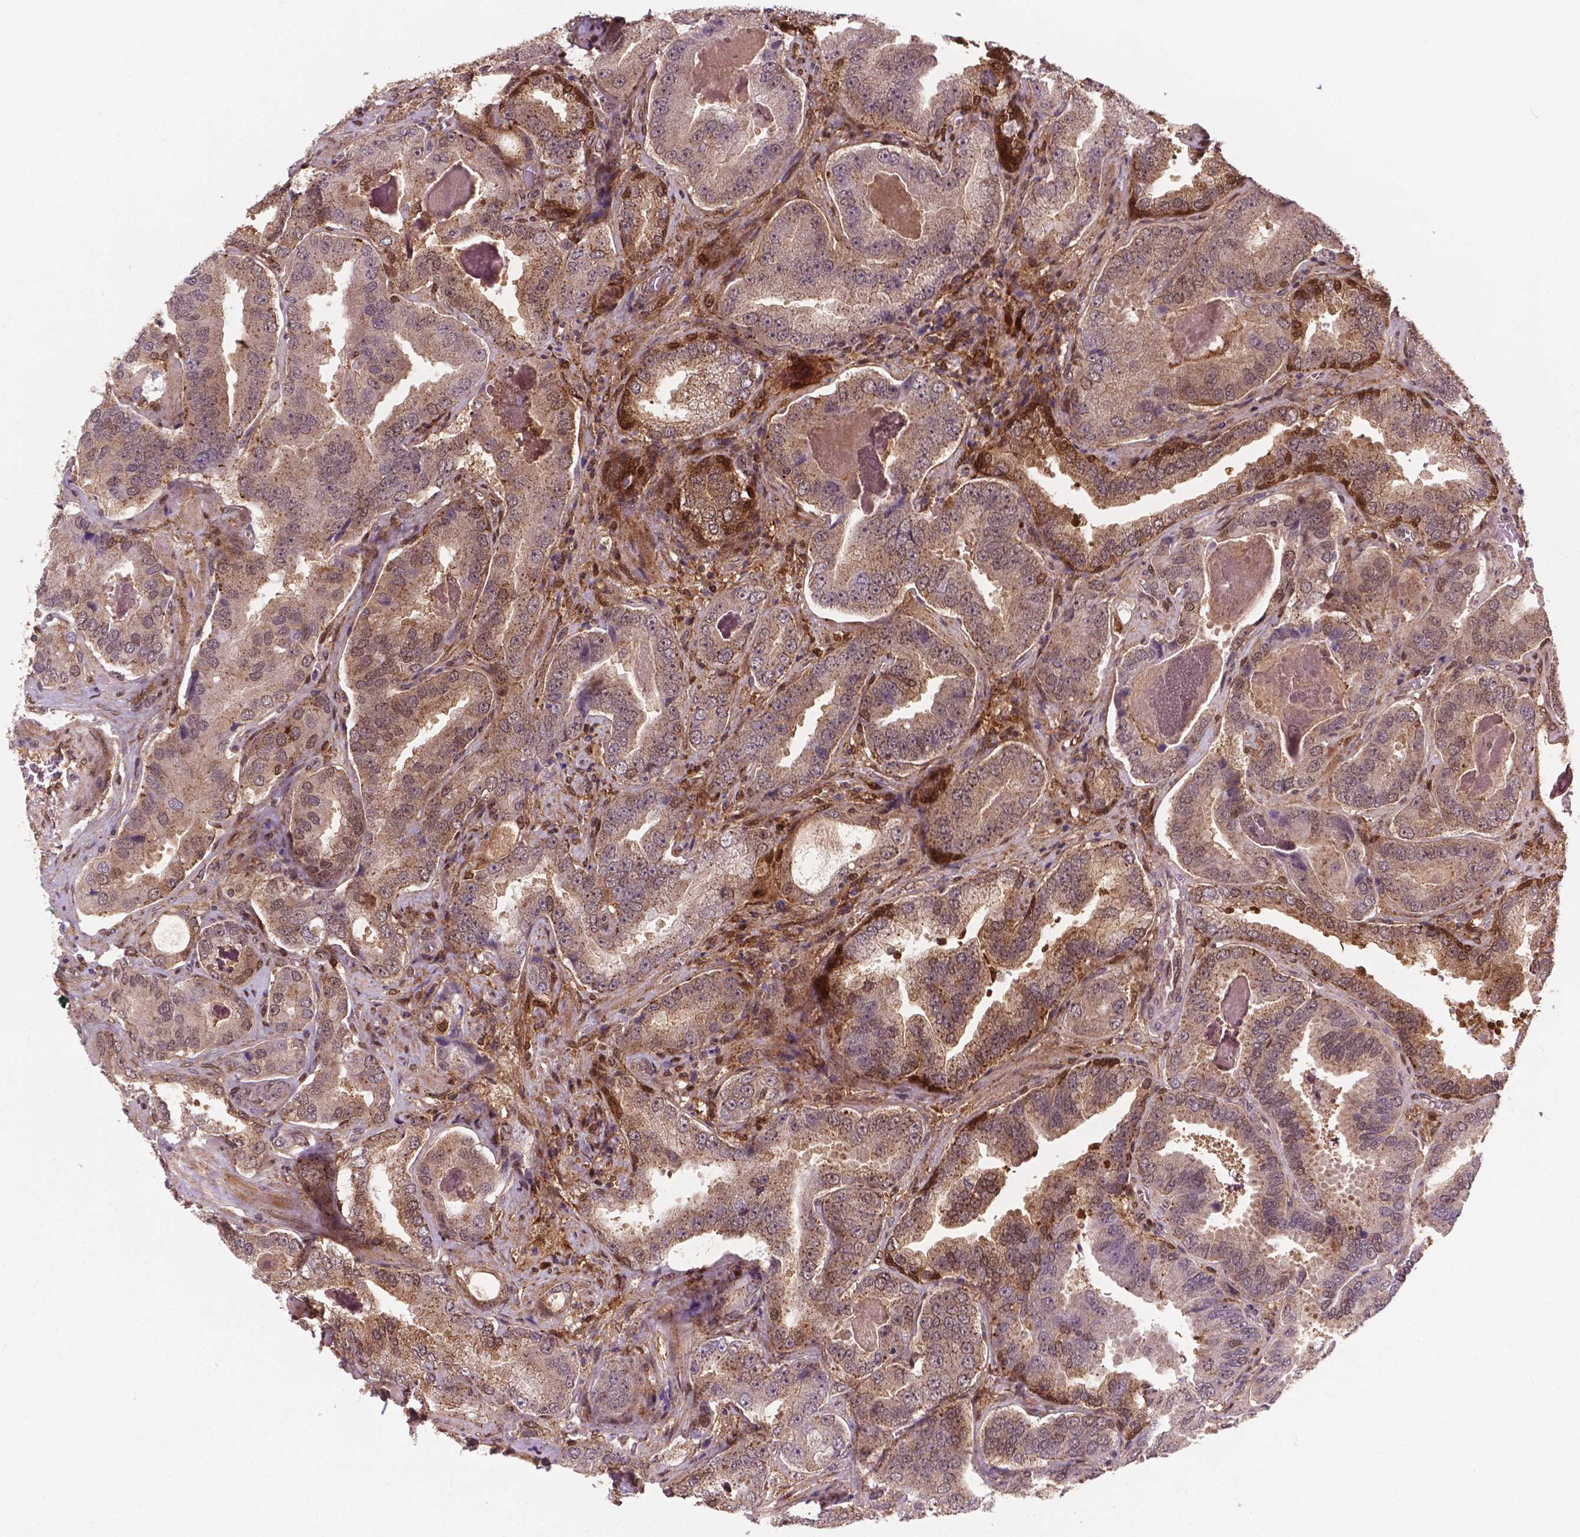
{"staining": {"intensity": "moderate", "quantity": "25%-75%", "location": "cytoplasmic/membranous,nuclear"}, "tissue": "prostate cancer", "cell_type": "Tumor cells", "image_type": "cancer", "snomed": [{"axis": "morphology", "description": "Adenocarcinoma, NOS"}, {"axis": "topography", "description": "Prostate"}], "caption": "The photomicrograph shows a brown stain indicating the presence of a protein in the cytoplasmic/membranous and nuclear of tumor cells in prostate cancer.", "gene": "PLIN3", "patient": {"sex": "male", "age": 64}}